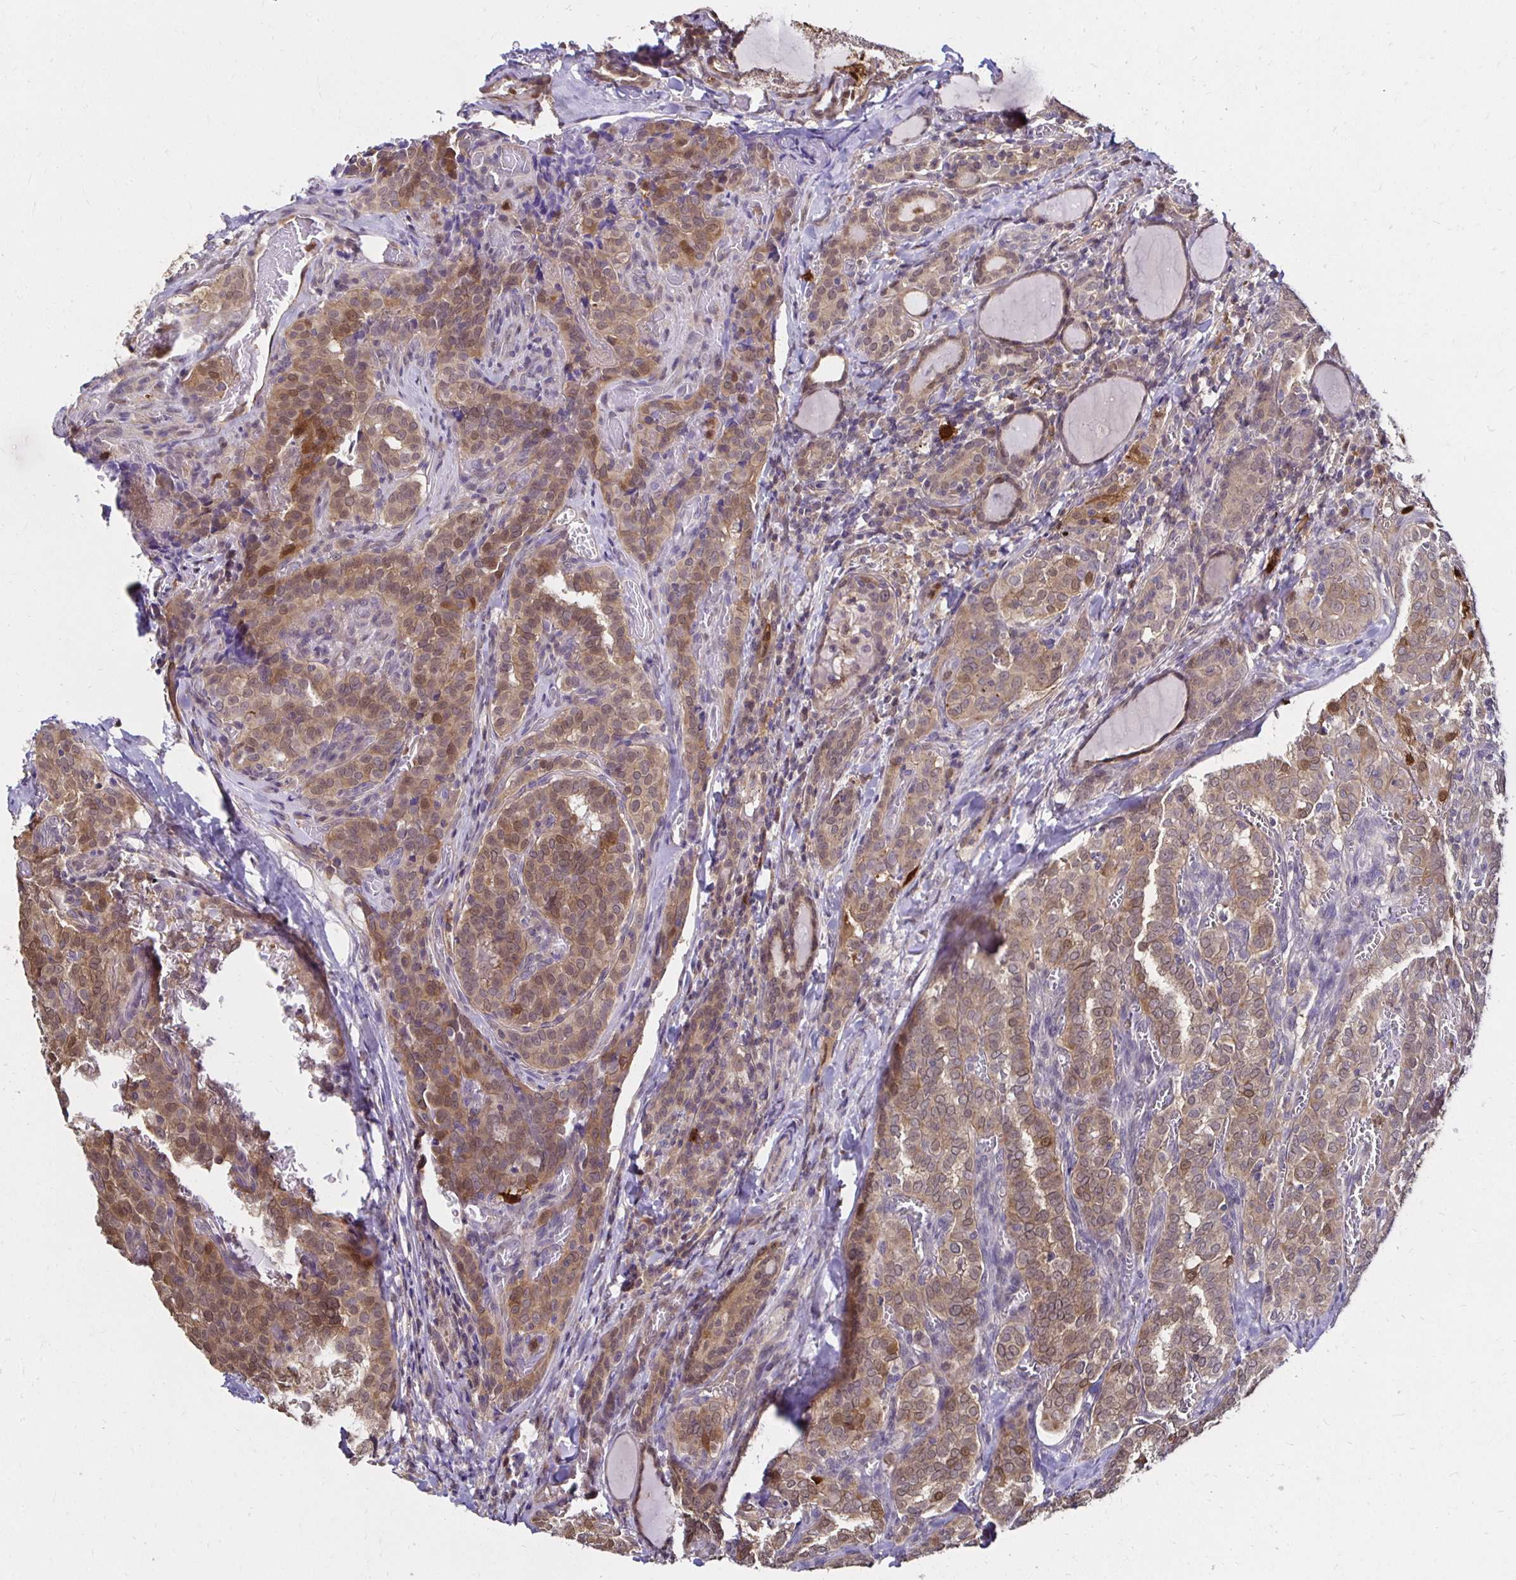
{"staining": {"intensity": "moderate", "quantity": ">75%", "location": "cytoplasmic/membranous"}, "tissue": "thyroid cancer", "cell_type": "Tumor cells", "image_type": "cancer", "snomed": [{"axis": "morphology", "description": "Papillary adenocarcinoma, NOS"}, {"axis": "topography", "description": "Thyroid gland"}], "caption": "An image showing moderate cytoplasmic/membranous positivity in about >75% of tumor cells in thyroid cancer, as visualized by brown immunohistochemical staining.", "gene": "TXN", "patient": {"sex": "female", "age": 30}}